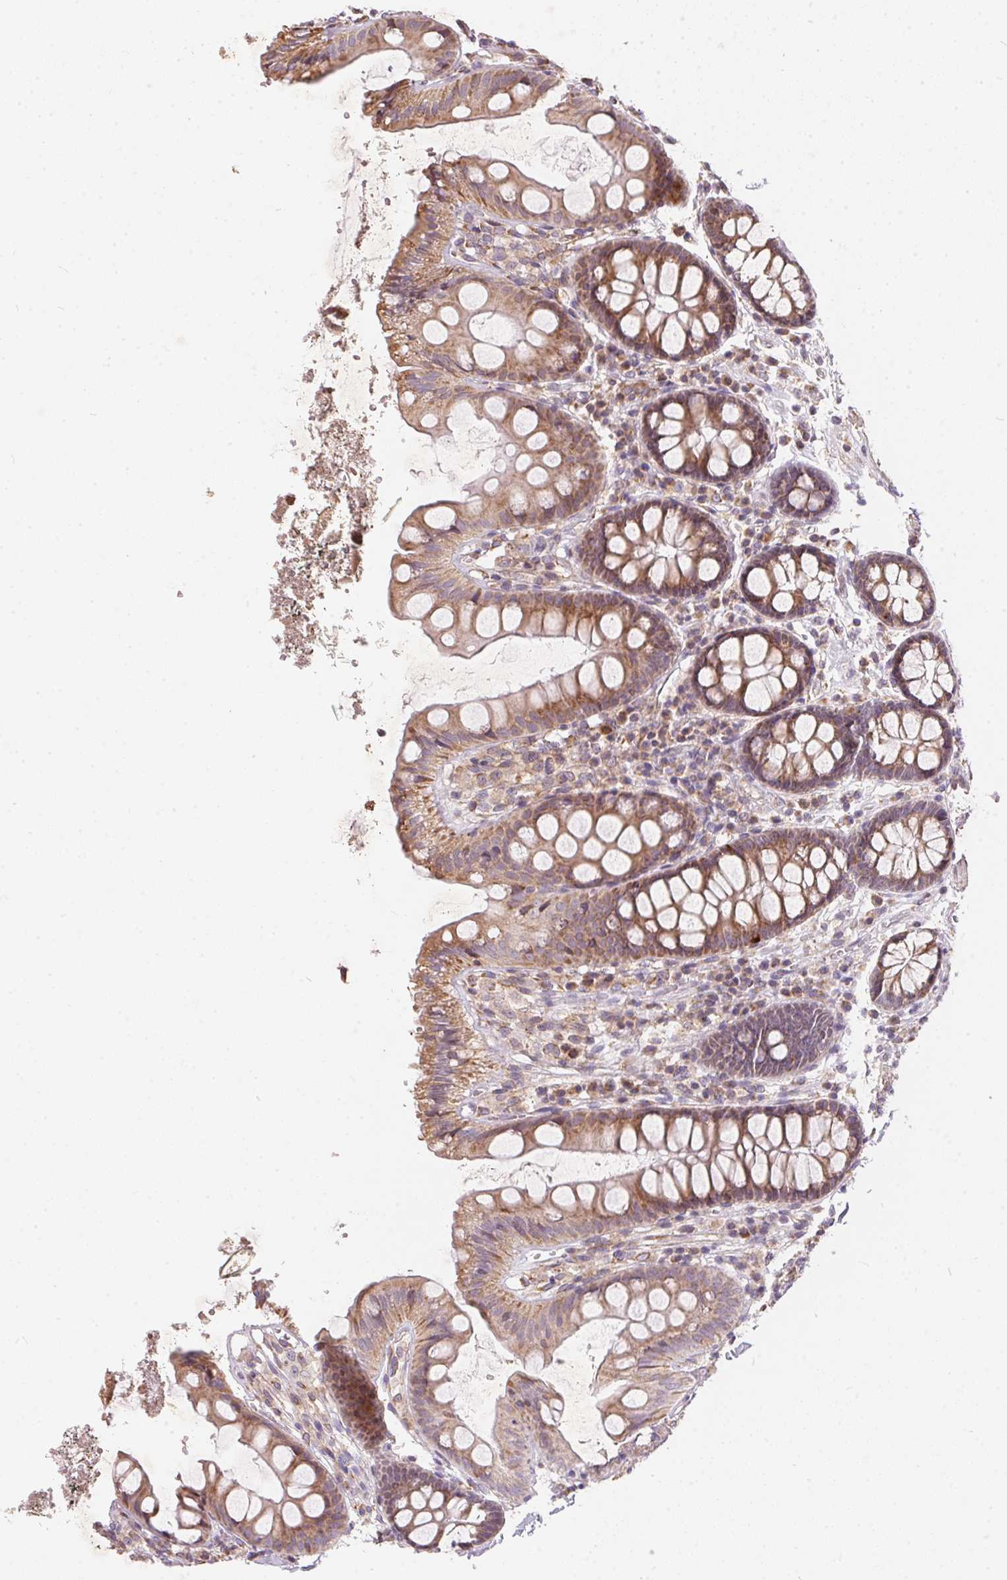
{"staining": {"intensity": "weak", "quantity": ">75%", "location": "cytoplasmic/membranous"}, "tissue": "colon", "cell_type": "Endothelial cells", "image_type": "normal", "snomed": [{"axis": "morphology", "description": "Normal tissue, NOS"}, {"axis": "topography", "description": "Colon"}], "caption": "Protein analysis of benign colon displays weak cytoplasmic/membranous staining in approximately >75% of endothelial cells. The protein is shown in brown color, while the nuclei are stained blue.", "gene": "VWA5B2", "patient": {"sex": "male", "age": 84}}